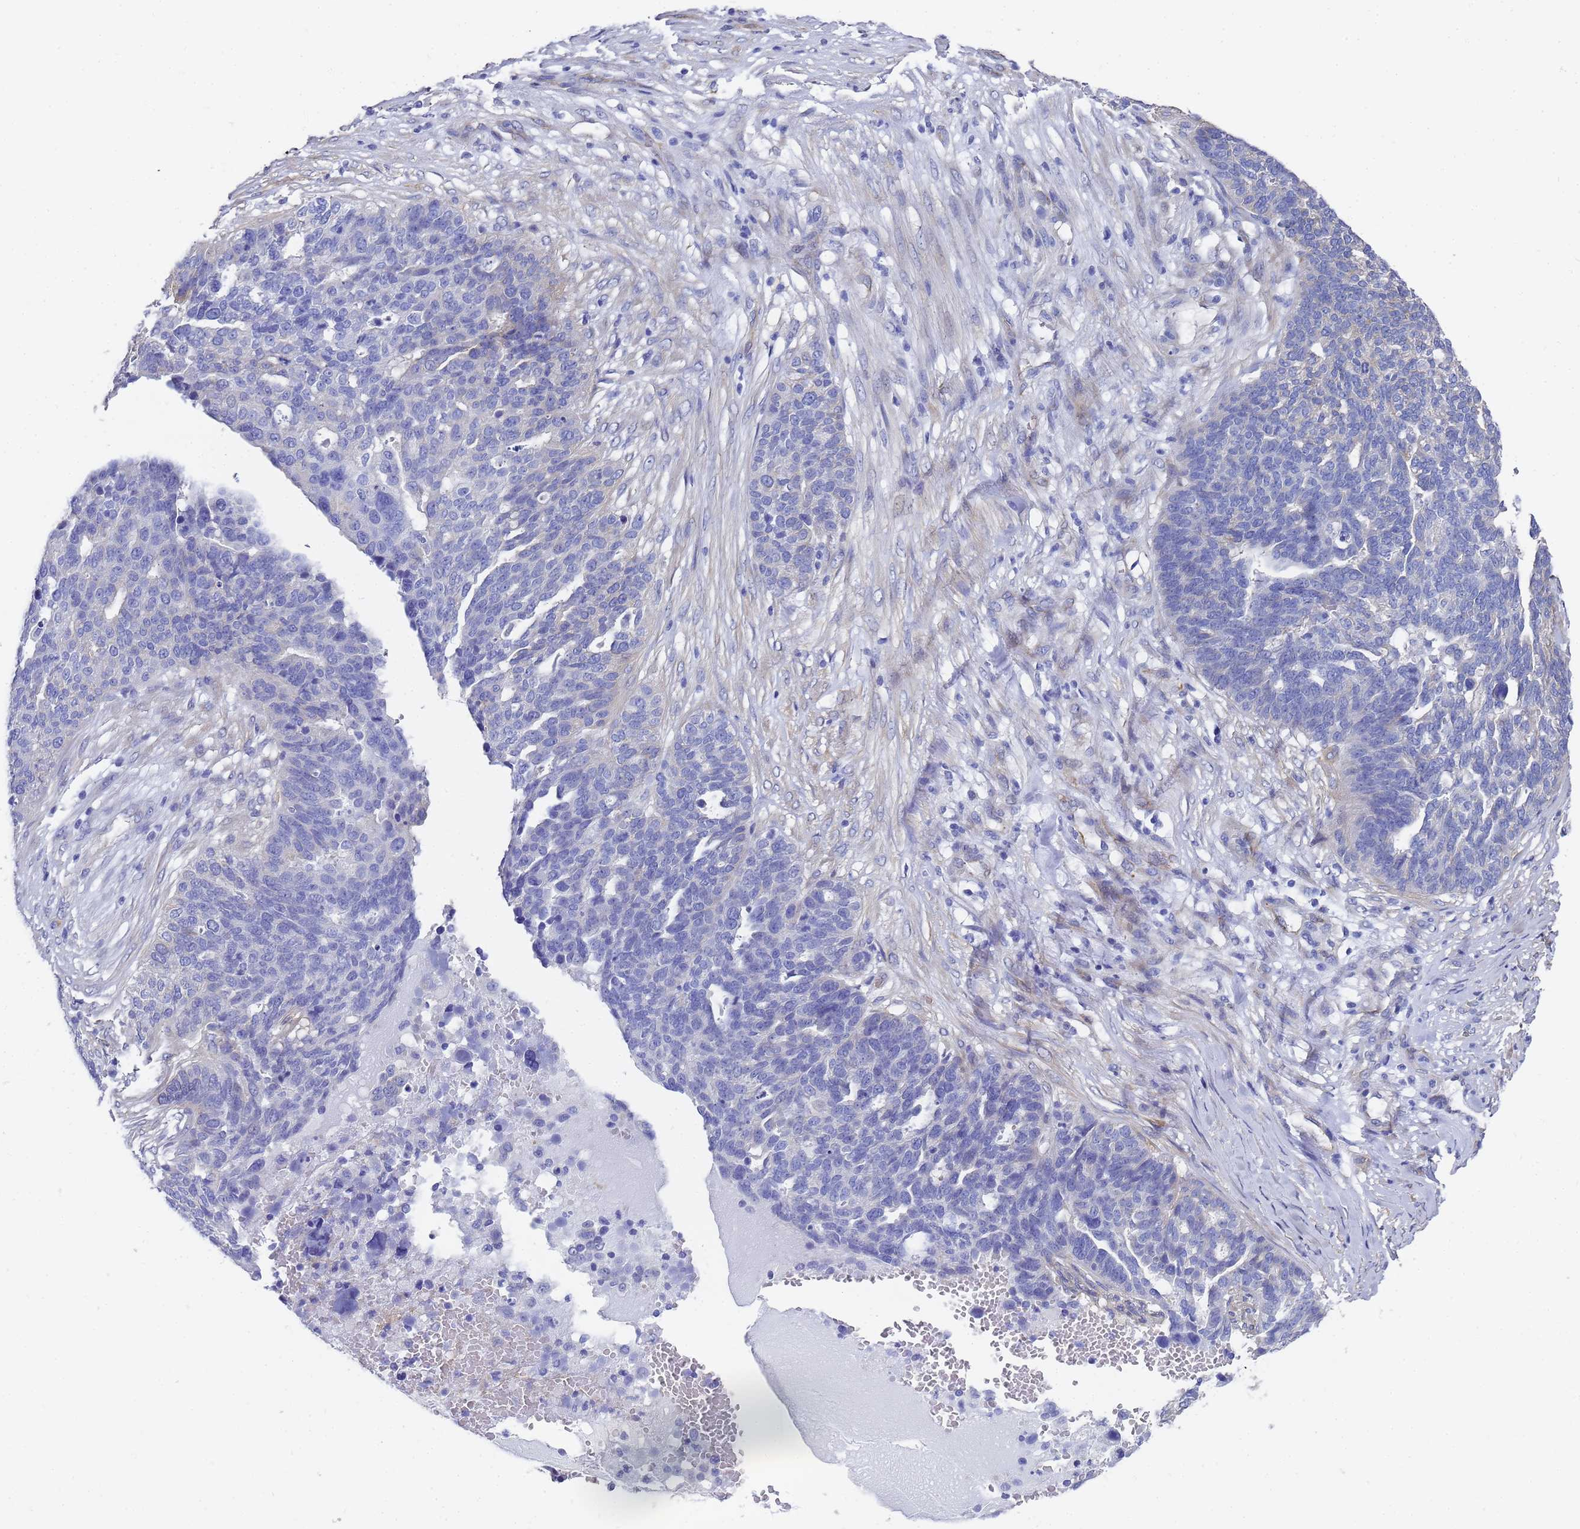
{"staining": {"intensity": "negative", "quantity": "none", "location": "none"}, "tissue": "ovarian cancer", "cell_type": "Tumor cells", "image_type": "cancer", "snomed": [{"axis": "morphology", "description": "Cystadenocarcinoma, serous, NOS"}, {"axis": "topography", "description": "Ovary"}], "caption": "There is no significant positivity in tumor cells of serous cystadenocarcinoma (ovarian). The staining is performed using DAB brown chromogen with nuclei counter-stained in using hematoxylin.", "gene": "TUBB1", "patient": {"sex": "female", "age": 59}}